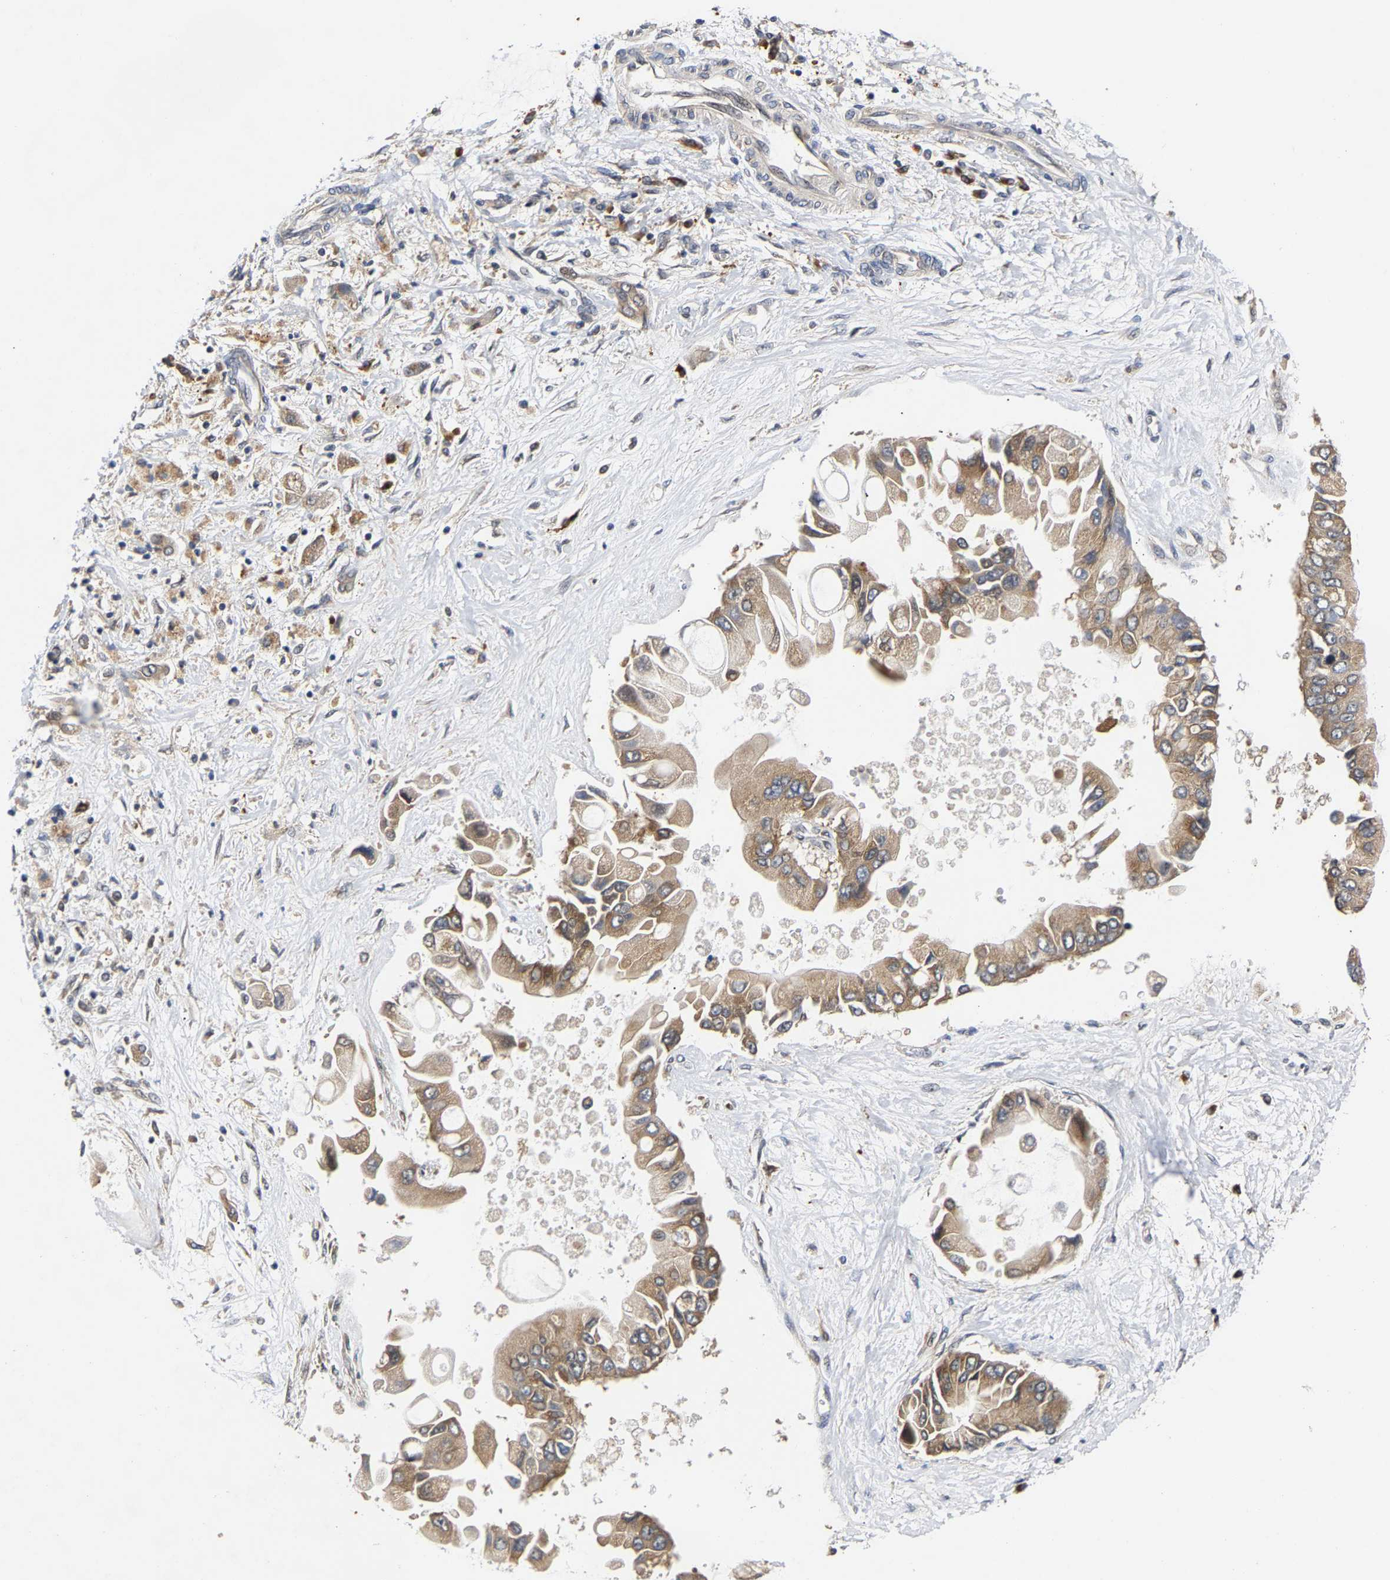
{"staining": {"intensity": "moderate", "quantity": ">75%", "location": "cytoplasmic/membranous"}, "tissue": "liver cancer", "cell_type": "Tumor cells", "image_type": "cancer", "snomed": [{"axis": "morphology", "description": "Cholangiocarcinoma"}, {"axis": "topography", "description": "Liver"}], "caption": "Approximately >75% of tumor cells in human liver cholangiocarcinoma show moderate cytoplasmic/membranous protein positivity as visualized by brown immunohistochemical staining.", "gene": "CLIP2", "patient": {"sex": "male", "age": 50}}